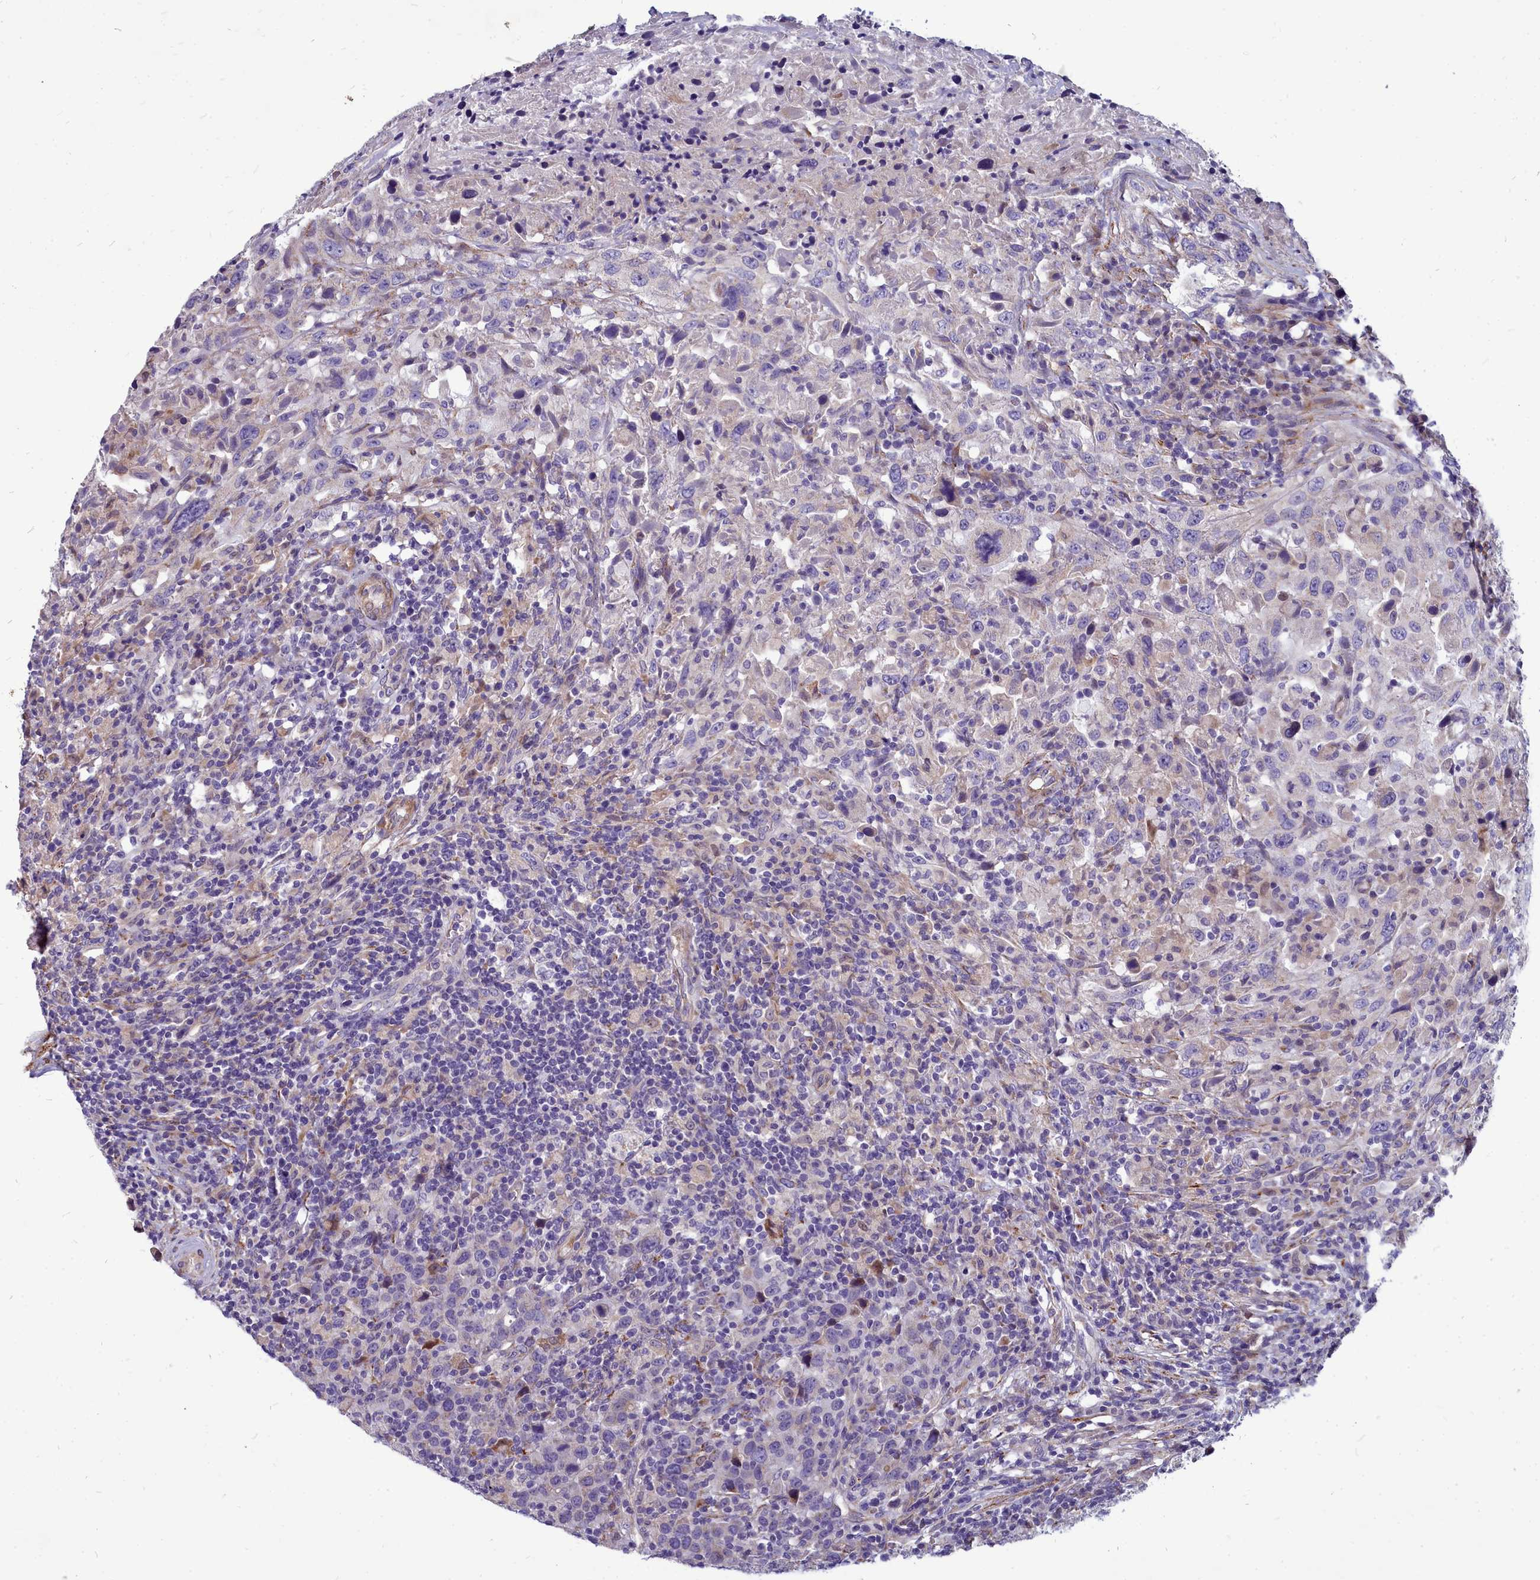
{"staining": {"intensity": "negative", "quantity": "none", "location": "none"}, "tissue": "urothelial cancer", "cell_type": "Tumor cells", "image_type": "cancer", "snomed": [{"axis": "morphology", "description": "Urothelial carcinoma, High grade"}, {"axis": "topography", "description": "Urinary bladder"}], "caption": "A histopathology image of urothelial cancer stained for a protein demonstrates no brown staining in tumor cells. Nuclei are stained in blue.", "gene": "SMPD4", "patient": {"sex": "male", "age": 61}}